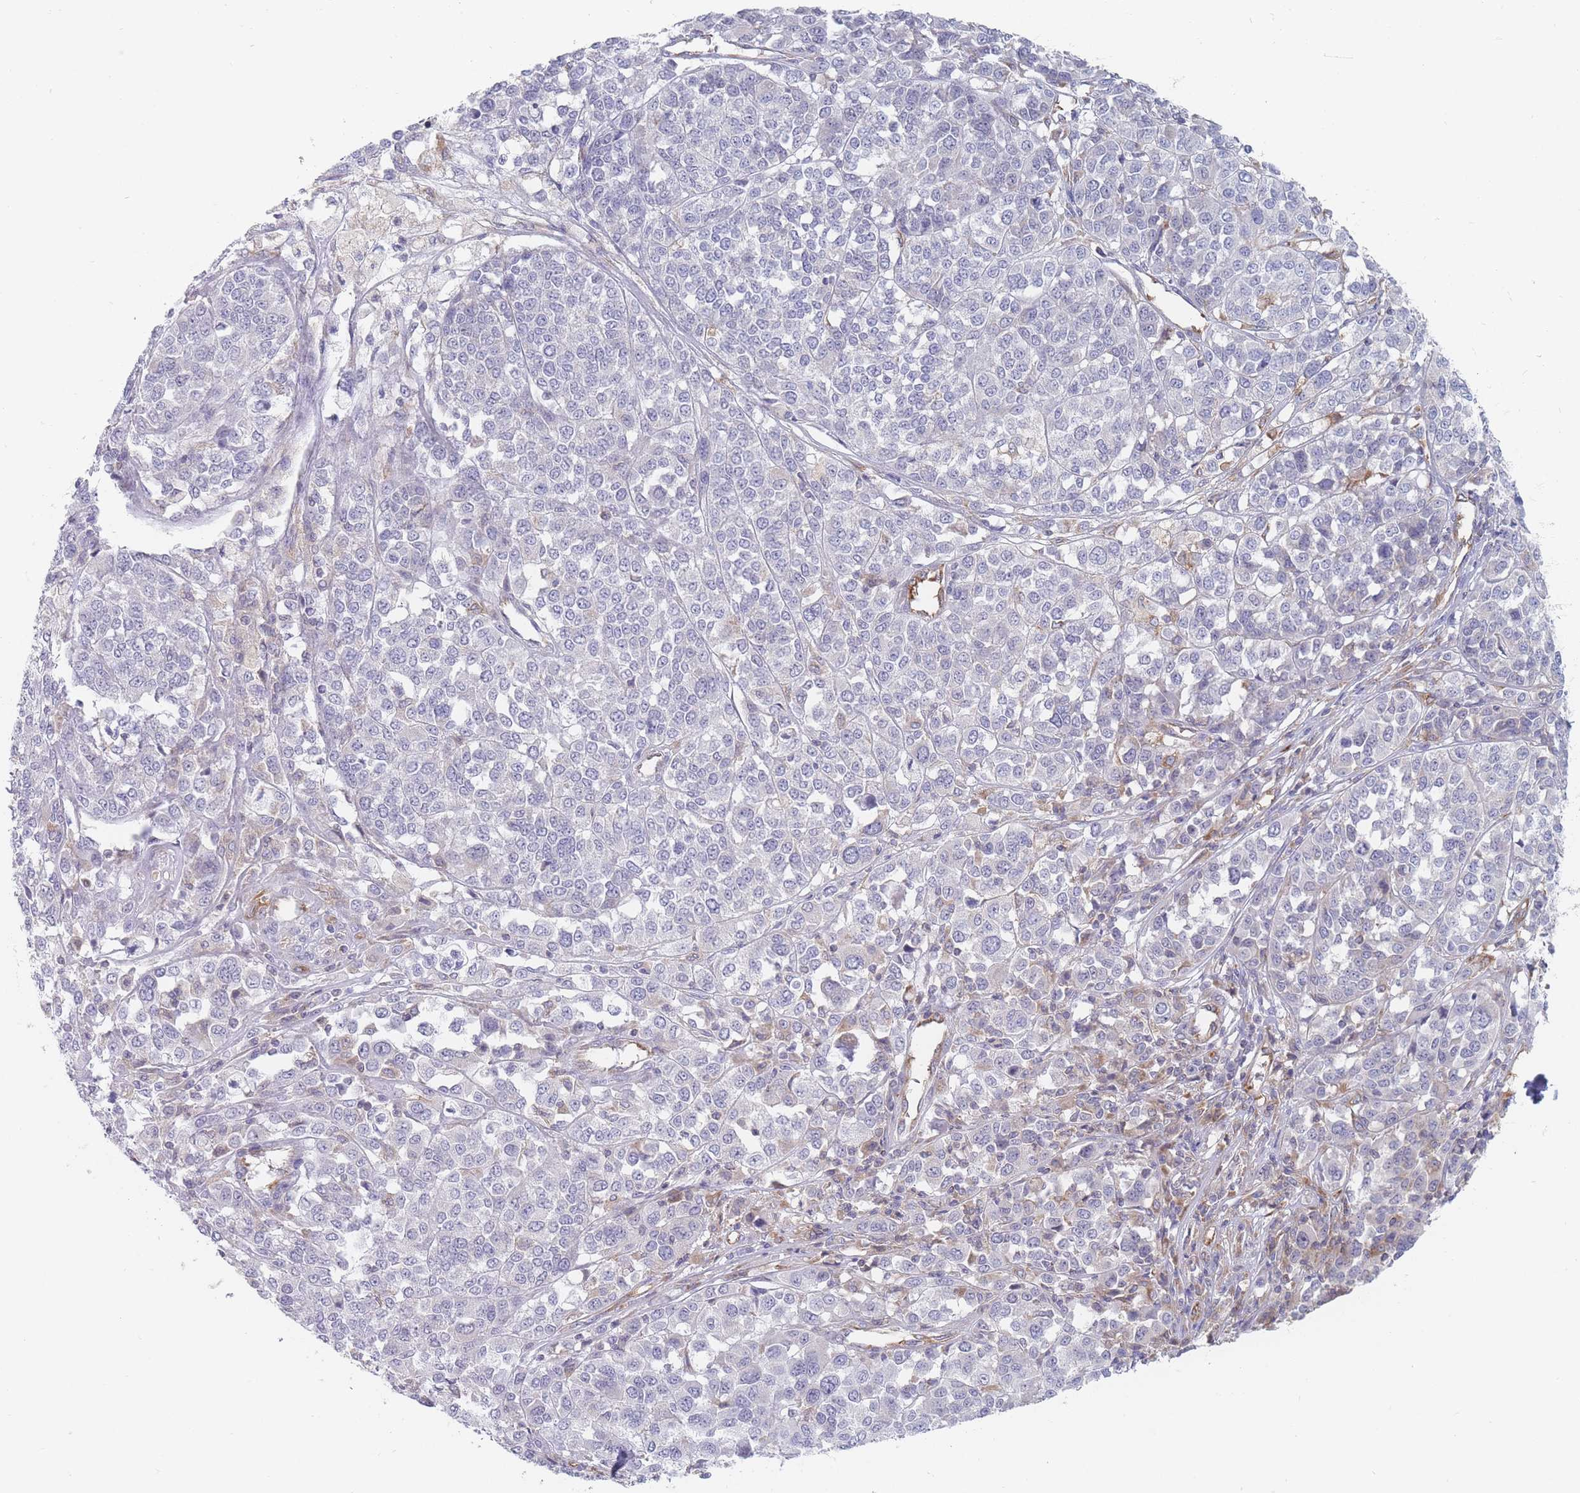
{"staining": {"intensity": "negative", "quantity": "none", "location": "none"}, "tissue": "melanoma", "cell_type": "Tumor cells", "image_type": "cancer", "snomed": [{"axis": "morphology", "description": "Malignant melanoma, Metastatic site"}, {"axis": "topography", "description": "Lymph node"}], "caption": "This image is of malignant melanoma (metastatic site) stained with immunohistochemistry to label a protein in brown with the nuclei are counter-stained blue. There is no staining in tumor cells. (DAB (3,3'-diaminobenzidine) immunohistochemistry (IHC) with hematoxylin counter stain).", "gene": "MAP1S", "patient": {"sex": "male", "age": 44}}